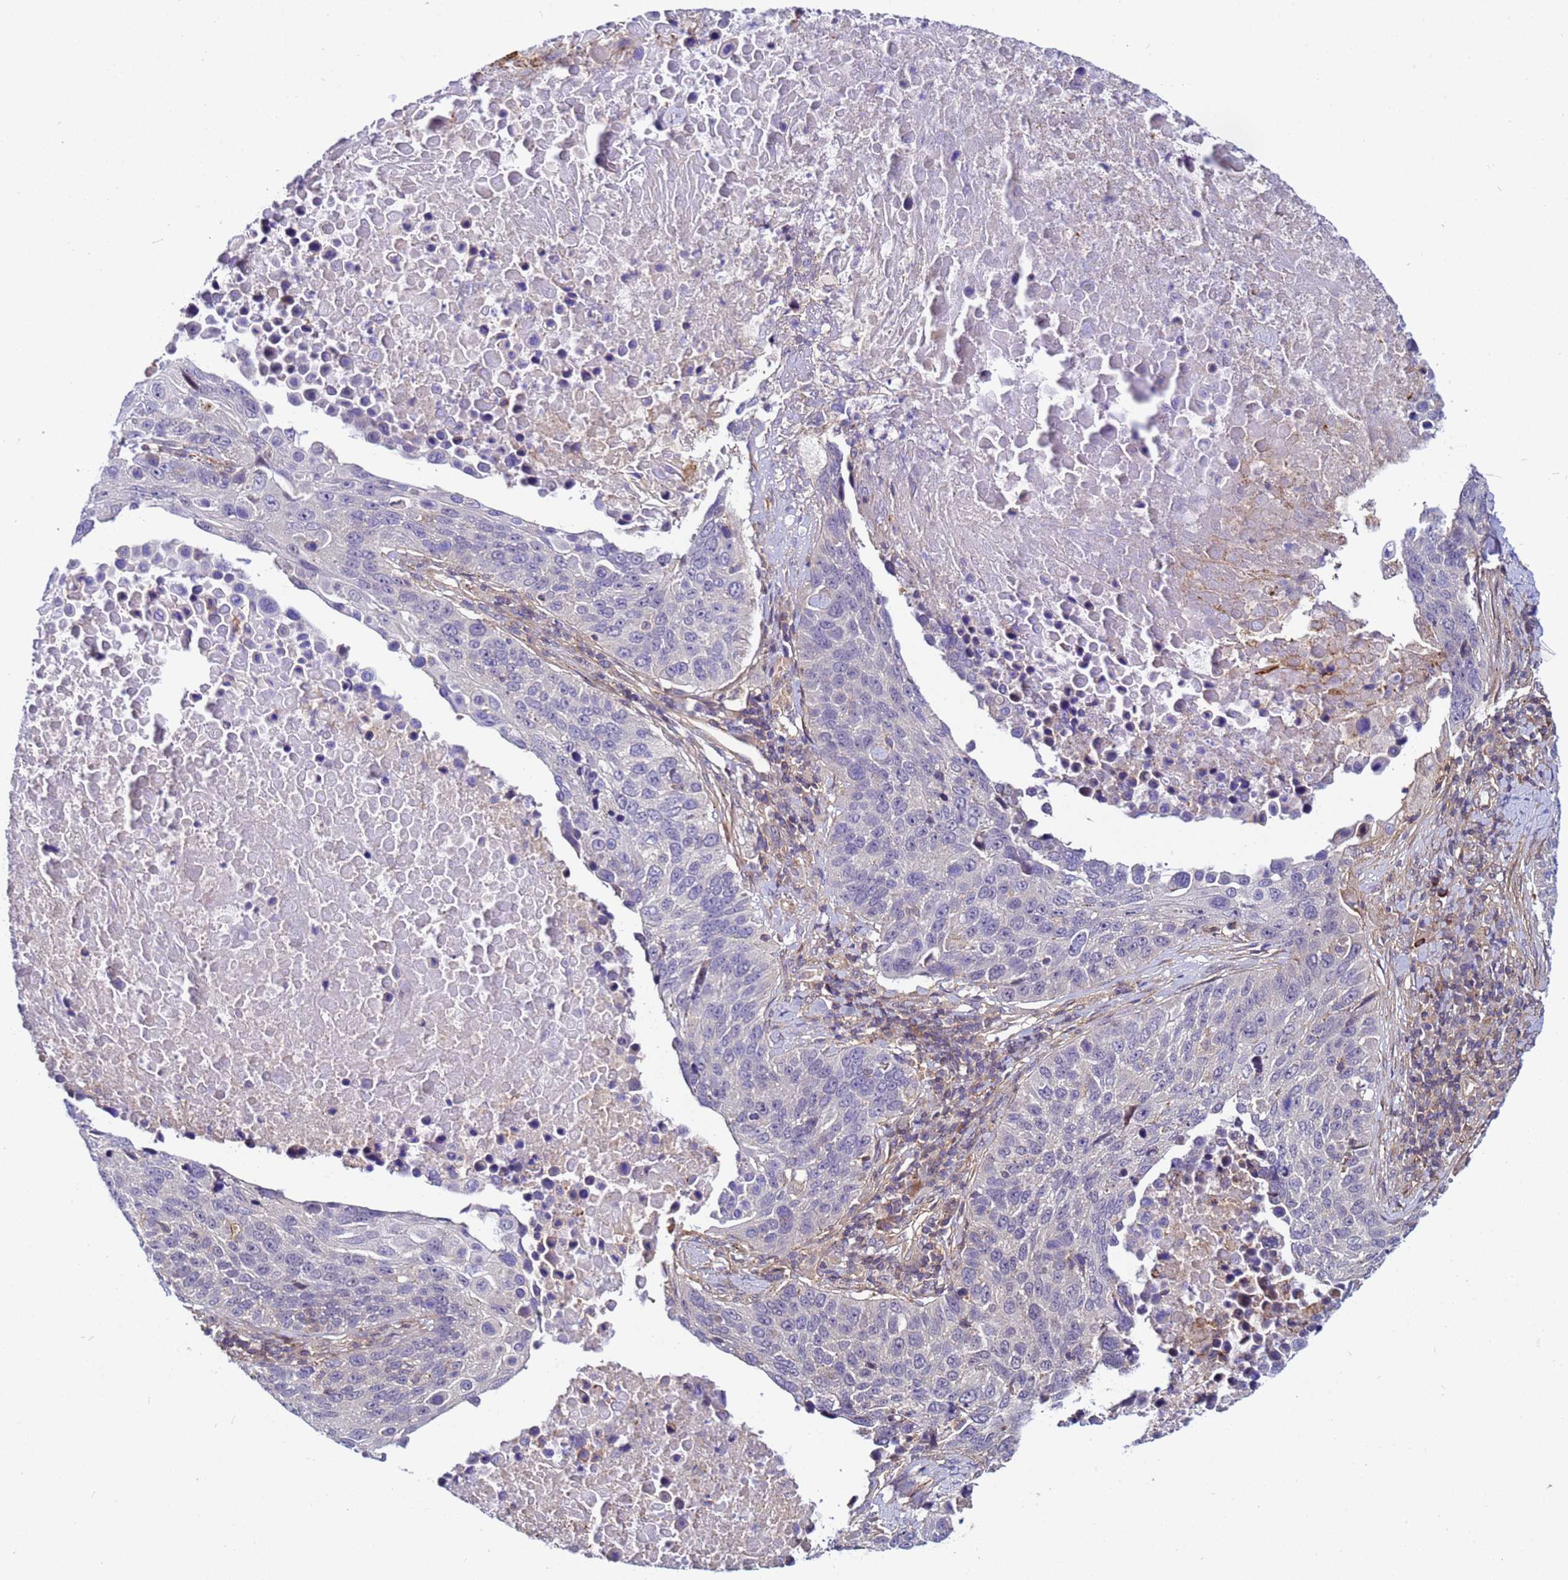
{"staining": {"intensity": "negative", "quantity": "none", "location": "none"}, "tissue": "lung cancer", "cell_type": "Tumor cells", "image_type": "cancer", "snomed": [{"axis": "morphology", "description": "Normal tissue, NOS"}, {"axis": "morphology", "description": "Squamous cell carcinoma, NOS"}, {"axis": "topography", "description": "Lymph node"}, {"axis": "topography", "description": "Lung"}], "caption": "IHC micrograph of human squamous cell carcinoma (lung) stained for a protein (brown), which exhibits no expression in tumor cells.", "gene": "STK38", "patient": {"sex": "male", "age": 66}}